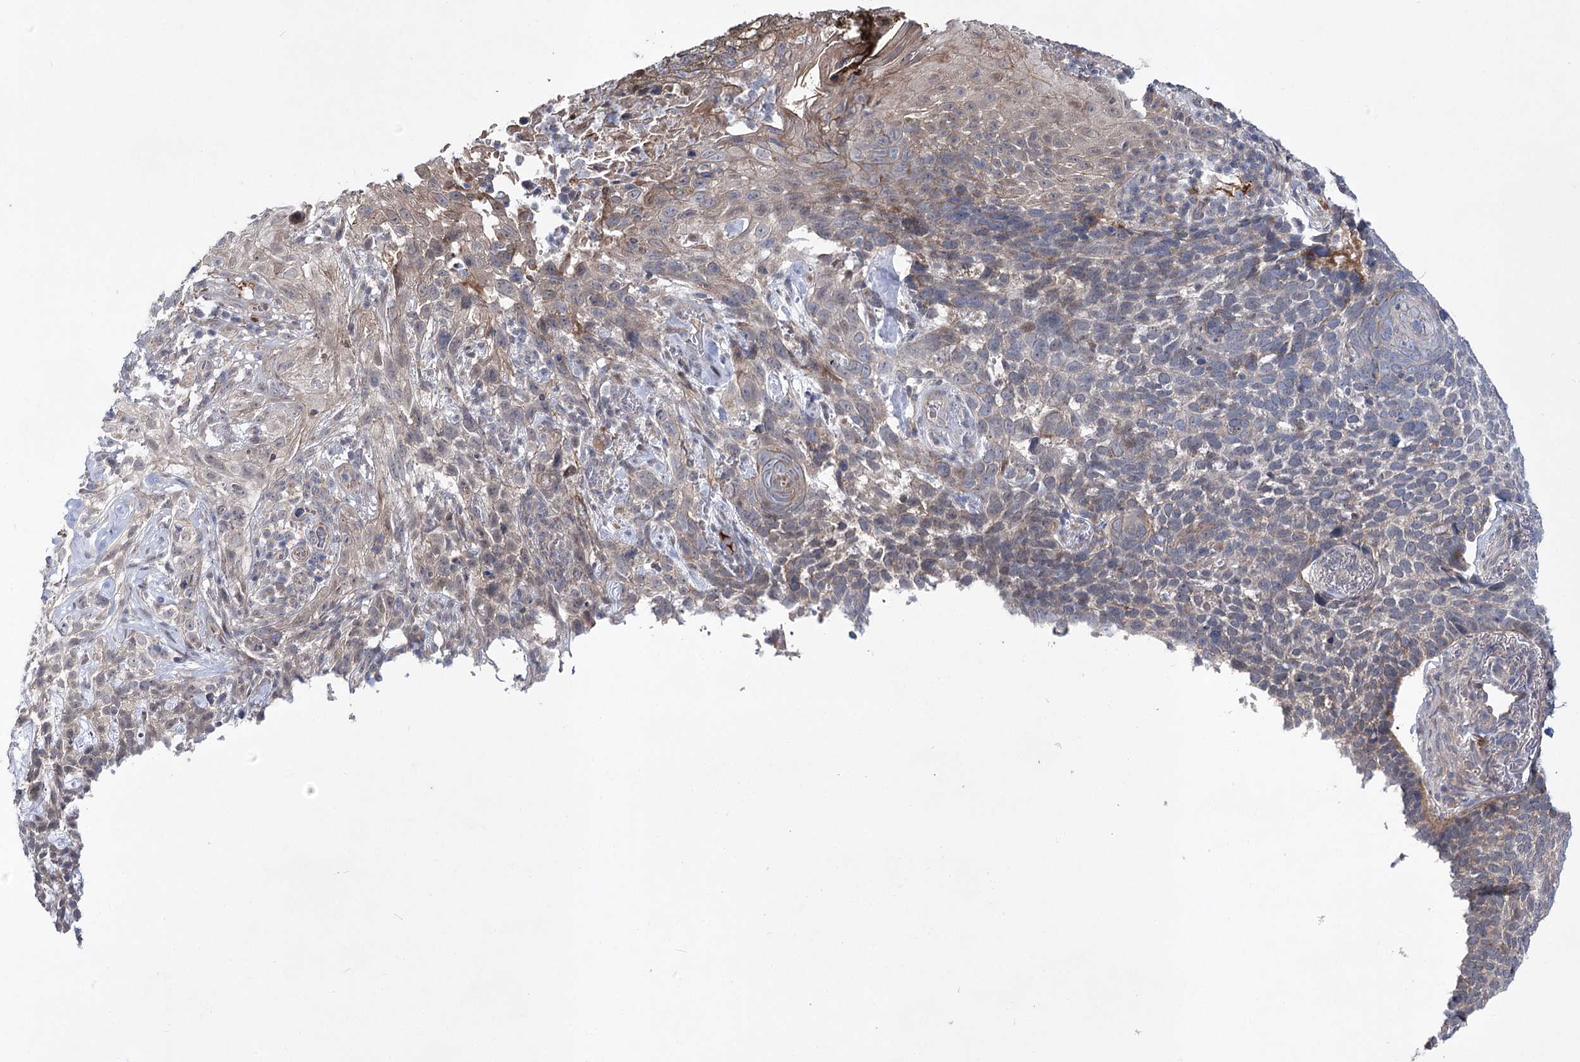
{"staining": {"intensity": "weak", "quantity": "<25%", "location": "cytoplasmic/membranous"}, "tissue": "skin cancer", "cell_type": "Tumor cells", "image_type": "cancer", "snomed": [{"axis": "morphology", "description": "Basal cell carcinoma"}, {"axis": "topography", "description": "Skin"}], "caption": "The immunohistochemistry (IHC) micrograph has no significant expression in tumor cells of skin basal cell carcinoma tissue.", "gene": "ARHGAP32", "patient": {"sex": "female", "age": 64}}